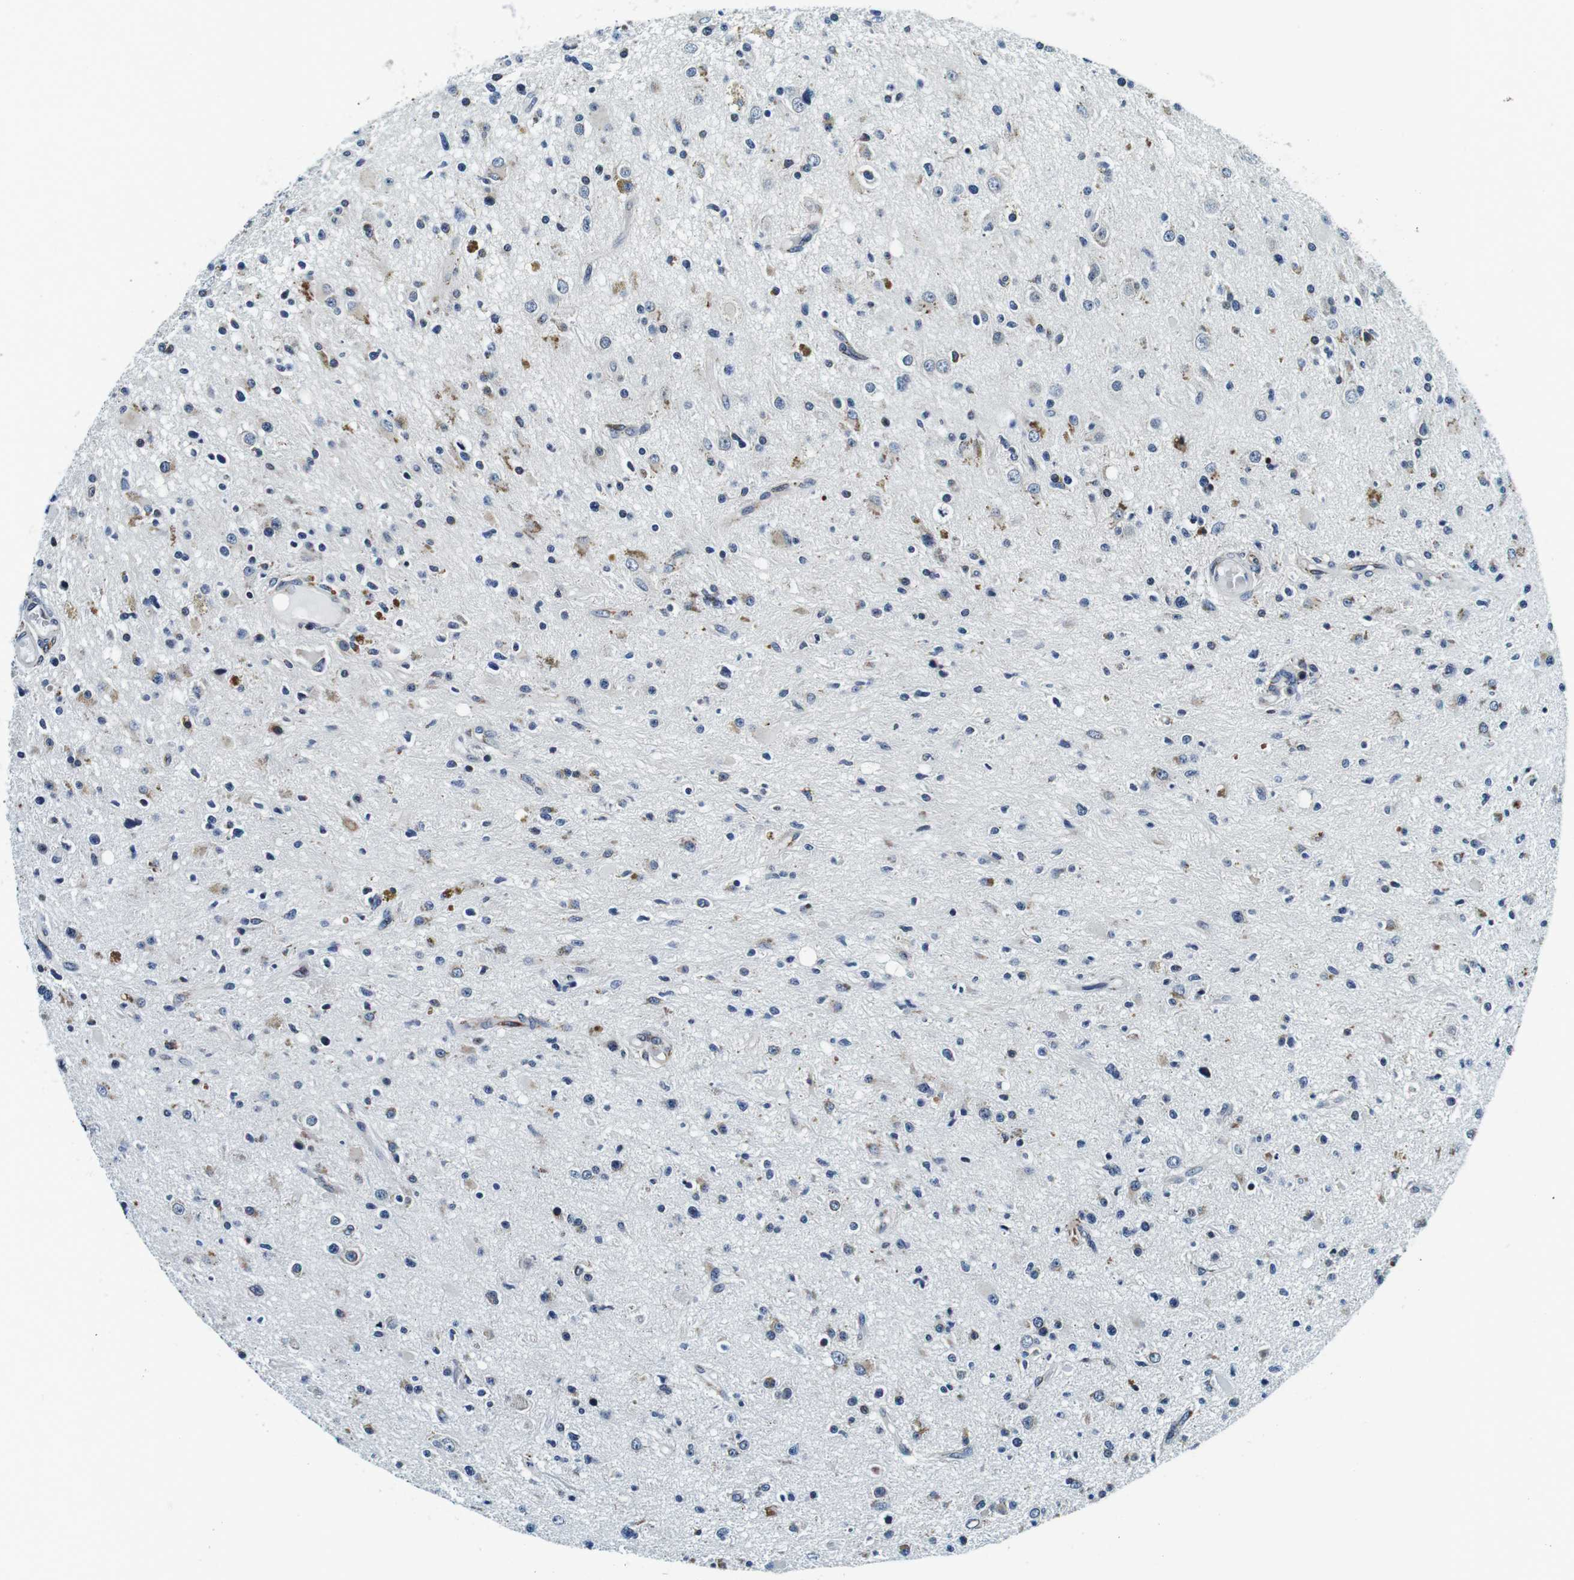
{"staining": {"intensity": "moderate", "quantity": "25%-75%", "location": "cytoplasmic/membranous"}, "tissue": "glioma", "cell_type": "Tumor cells", "image_type": "cancer", "snomed": [{"axis": "morphology", "description": "Glioma, malignant, High grade"}, {"axis": "topography", "description": "Brain"}], "caption": "Protein staining demonstrates moderate cytoplasmic/membranous positivity in approximately 25%-75% of tumor cells in glioma. (IHC, brightfield microscopy, high magnification).", "gene": "FAR2", "patient": {"sex": "male", "age": 33}}